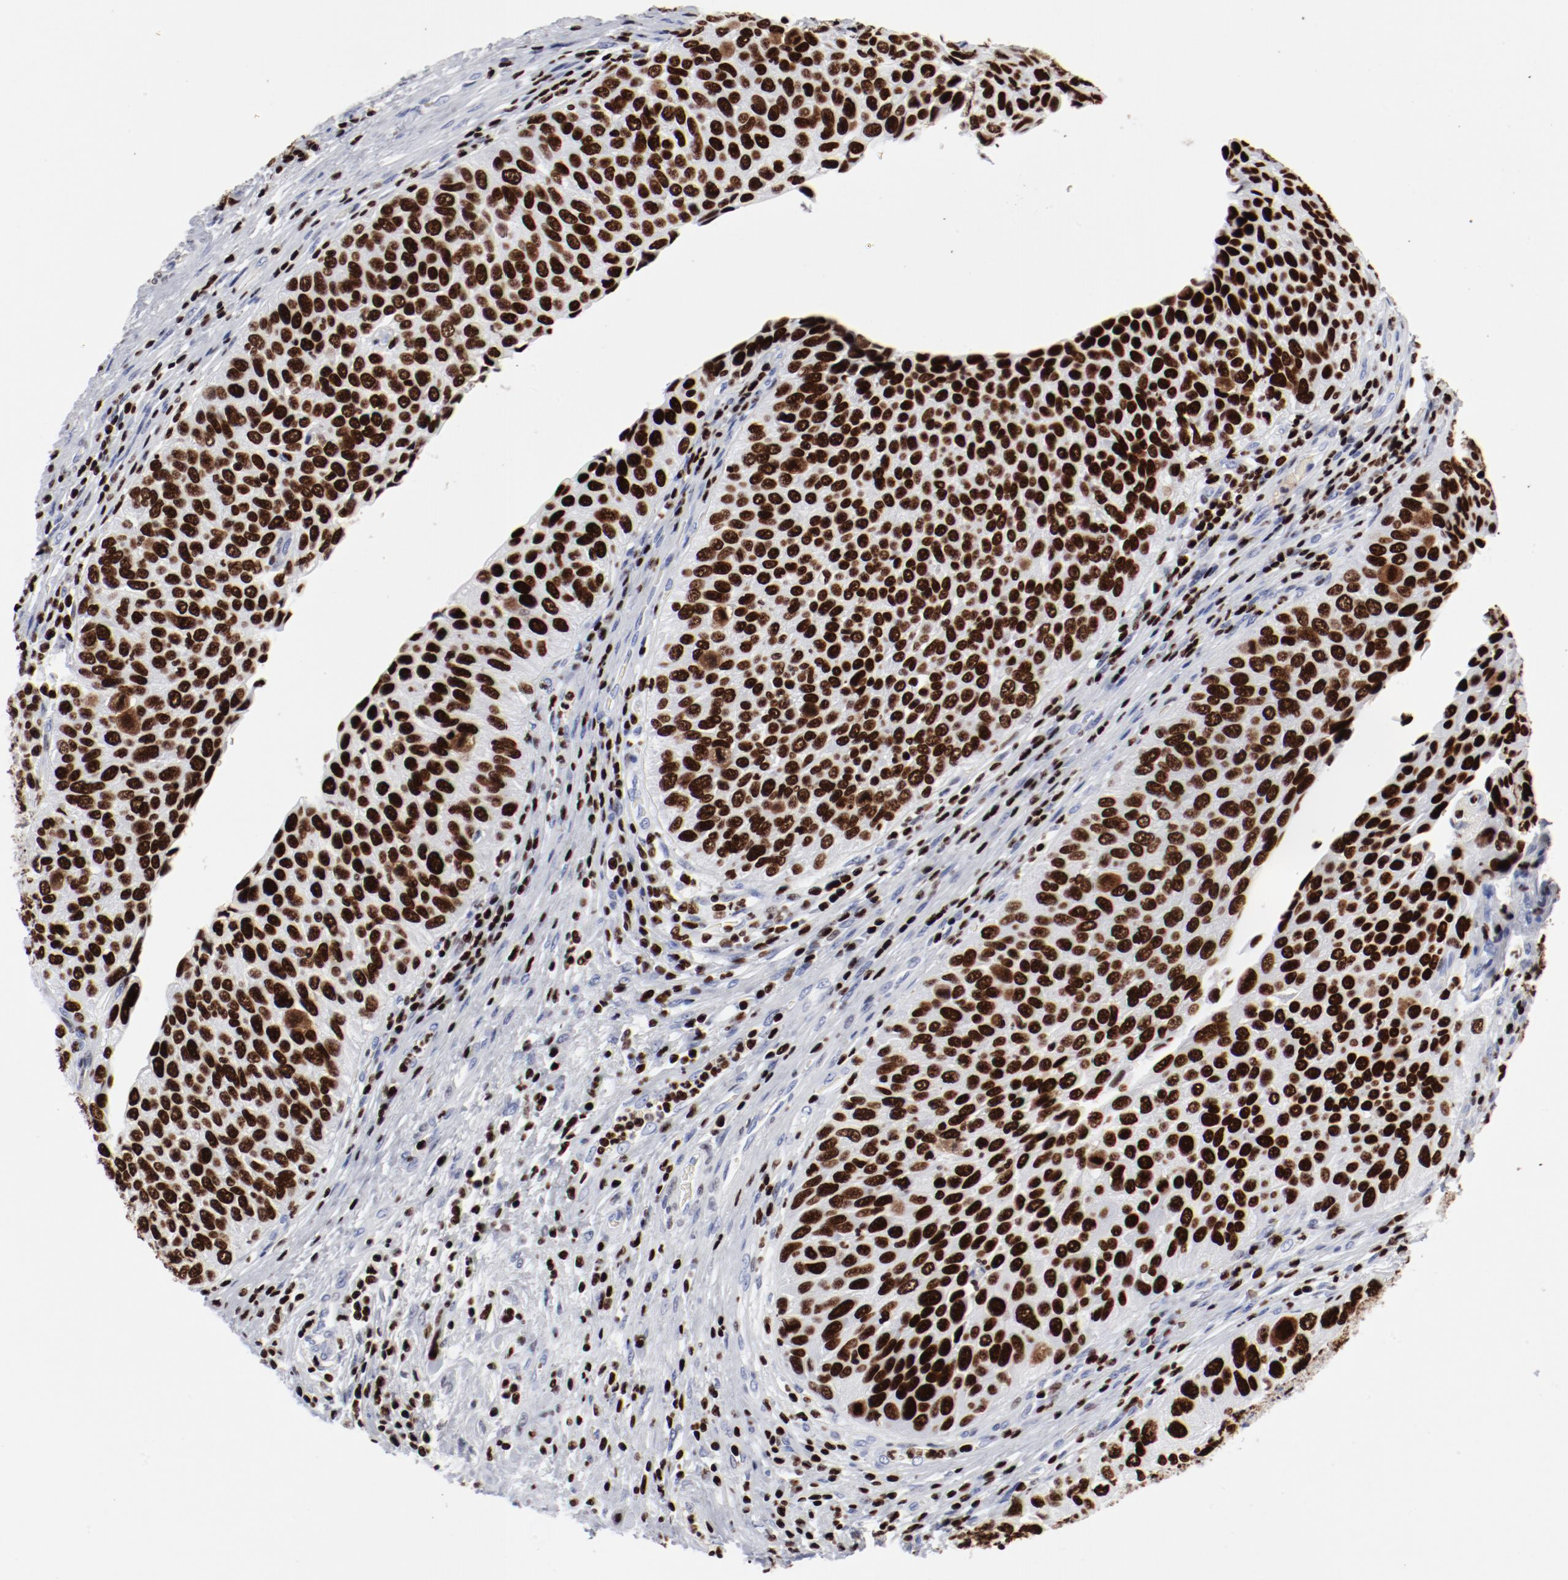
{"staining": {"intensity": "strong", "quantity": ">75%", "location": "nuclear"}, "tissue": "urothelial cancer", "cell_type": "Tumor cells", "image_type": "cancer", "snomed": [{"axis": "morphology", "description": "Urothelial carcinoma, High grade"}, {"axis": "topography", "description": "Urinary bladder"}], "caption": "The micrograph demonstrates a brown stain indicating the presence of a protein in the nuclear of tumor cells in urothelial cancer.", "gene": "SMARCC2", "patient": {"sex": "male", "age": 50}}